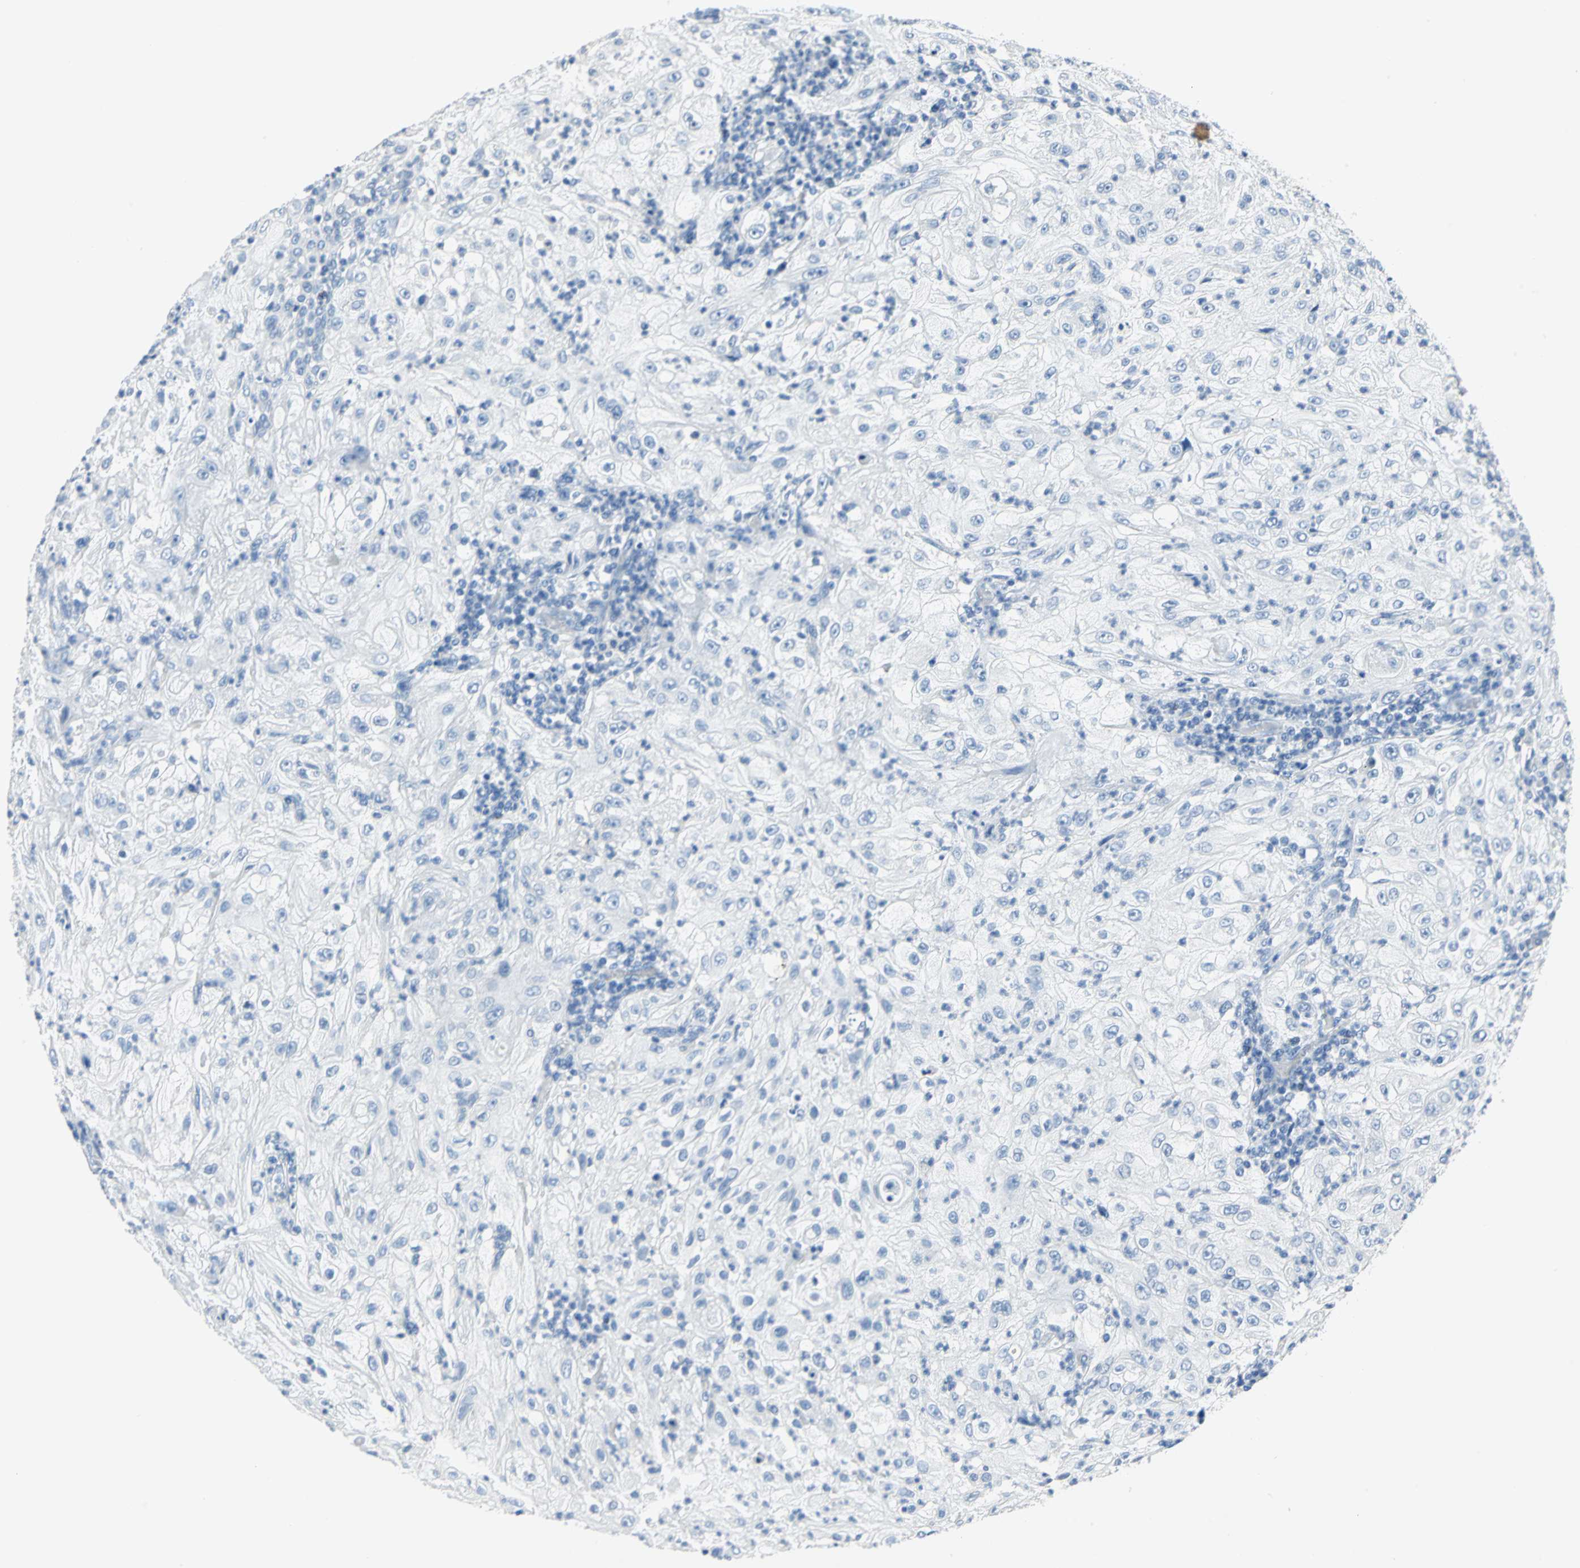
{"staining": {"intensity": "negative", "quantity": "none", "location": "none"}, "tissue": "lung cancer", "cell_type": "Tumor cells", "image_type": "cancer", "snomed": [{"axis": "morphology", "description": "Inflammation, NOS"}, {"axis": "morphology", "description": "Squamous cell carcinoma, NOS"}, {"axis": "topography", "description": "Lymph node"}, {"axis": "topography", "description": "Soft tissue"}, {"axis": "topography", "description": "Lung"}], "caption": "DAB (3,3'-diaminobenzidine) immunohistochemical staining of lung cancer (squamous cell carcinoma) displays no significant positivity in tumor cells.", "gene": "PKLR", "patient": {"sex": "male", "age": 66}}